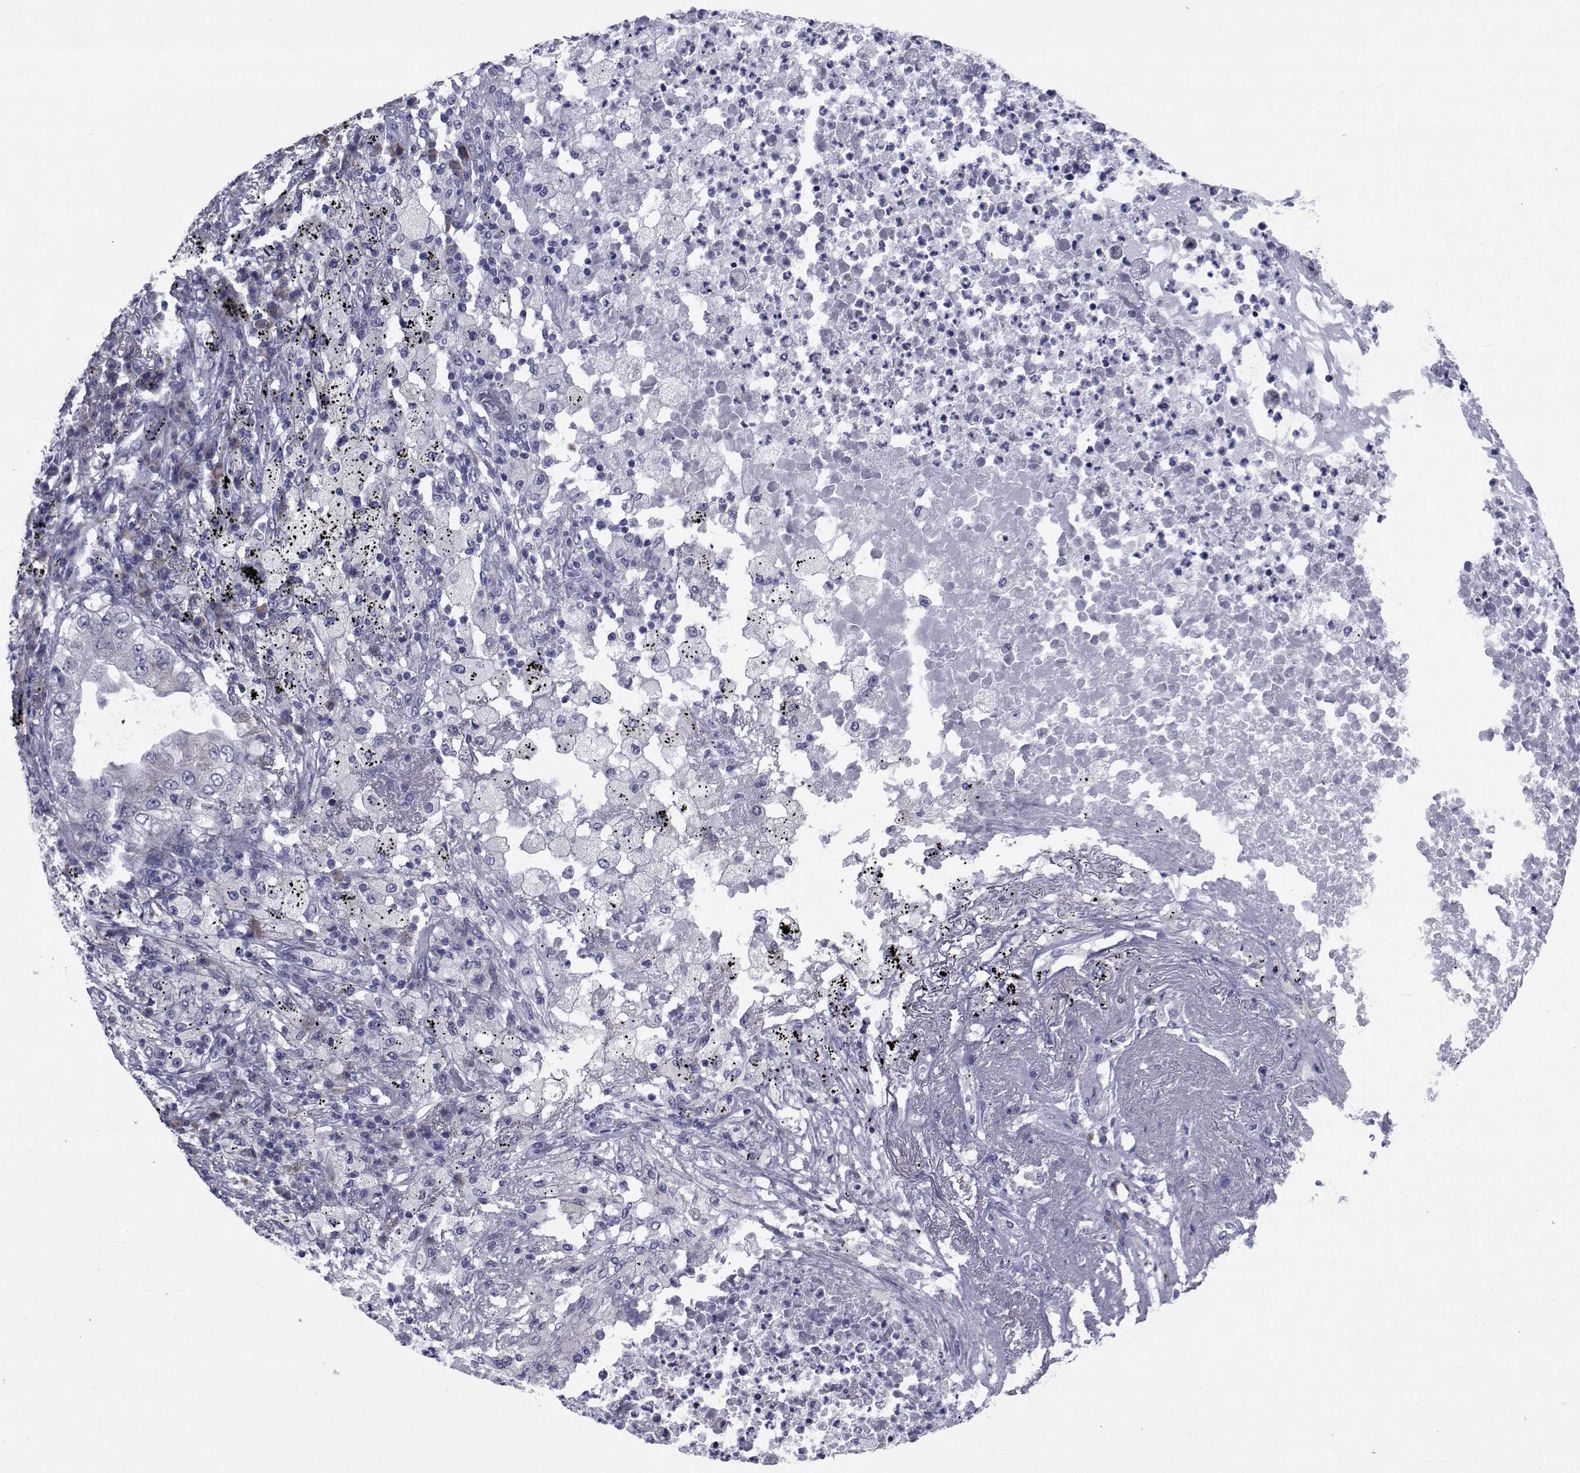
{"staining": {"intensity": "negative", "quantity": "none", "location": "none"}, "tissue": "lung cancer", "cell_type": "Tumor cells", "image_type": "cancer", "snomed": [{"axis": "morphology", "description": "Adenocarcinoma, NOS"}, {"axis": "topography", "description": "Lung"}], "caption": "The photomicrograph reveals no significant staining in tumor cells of lung cancer.", "gene": "ROPN1", "patient": {"sex": "female", "age": 73}}